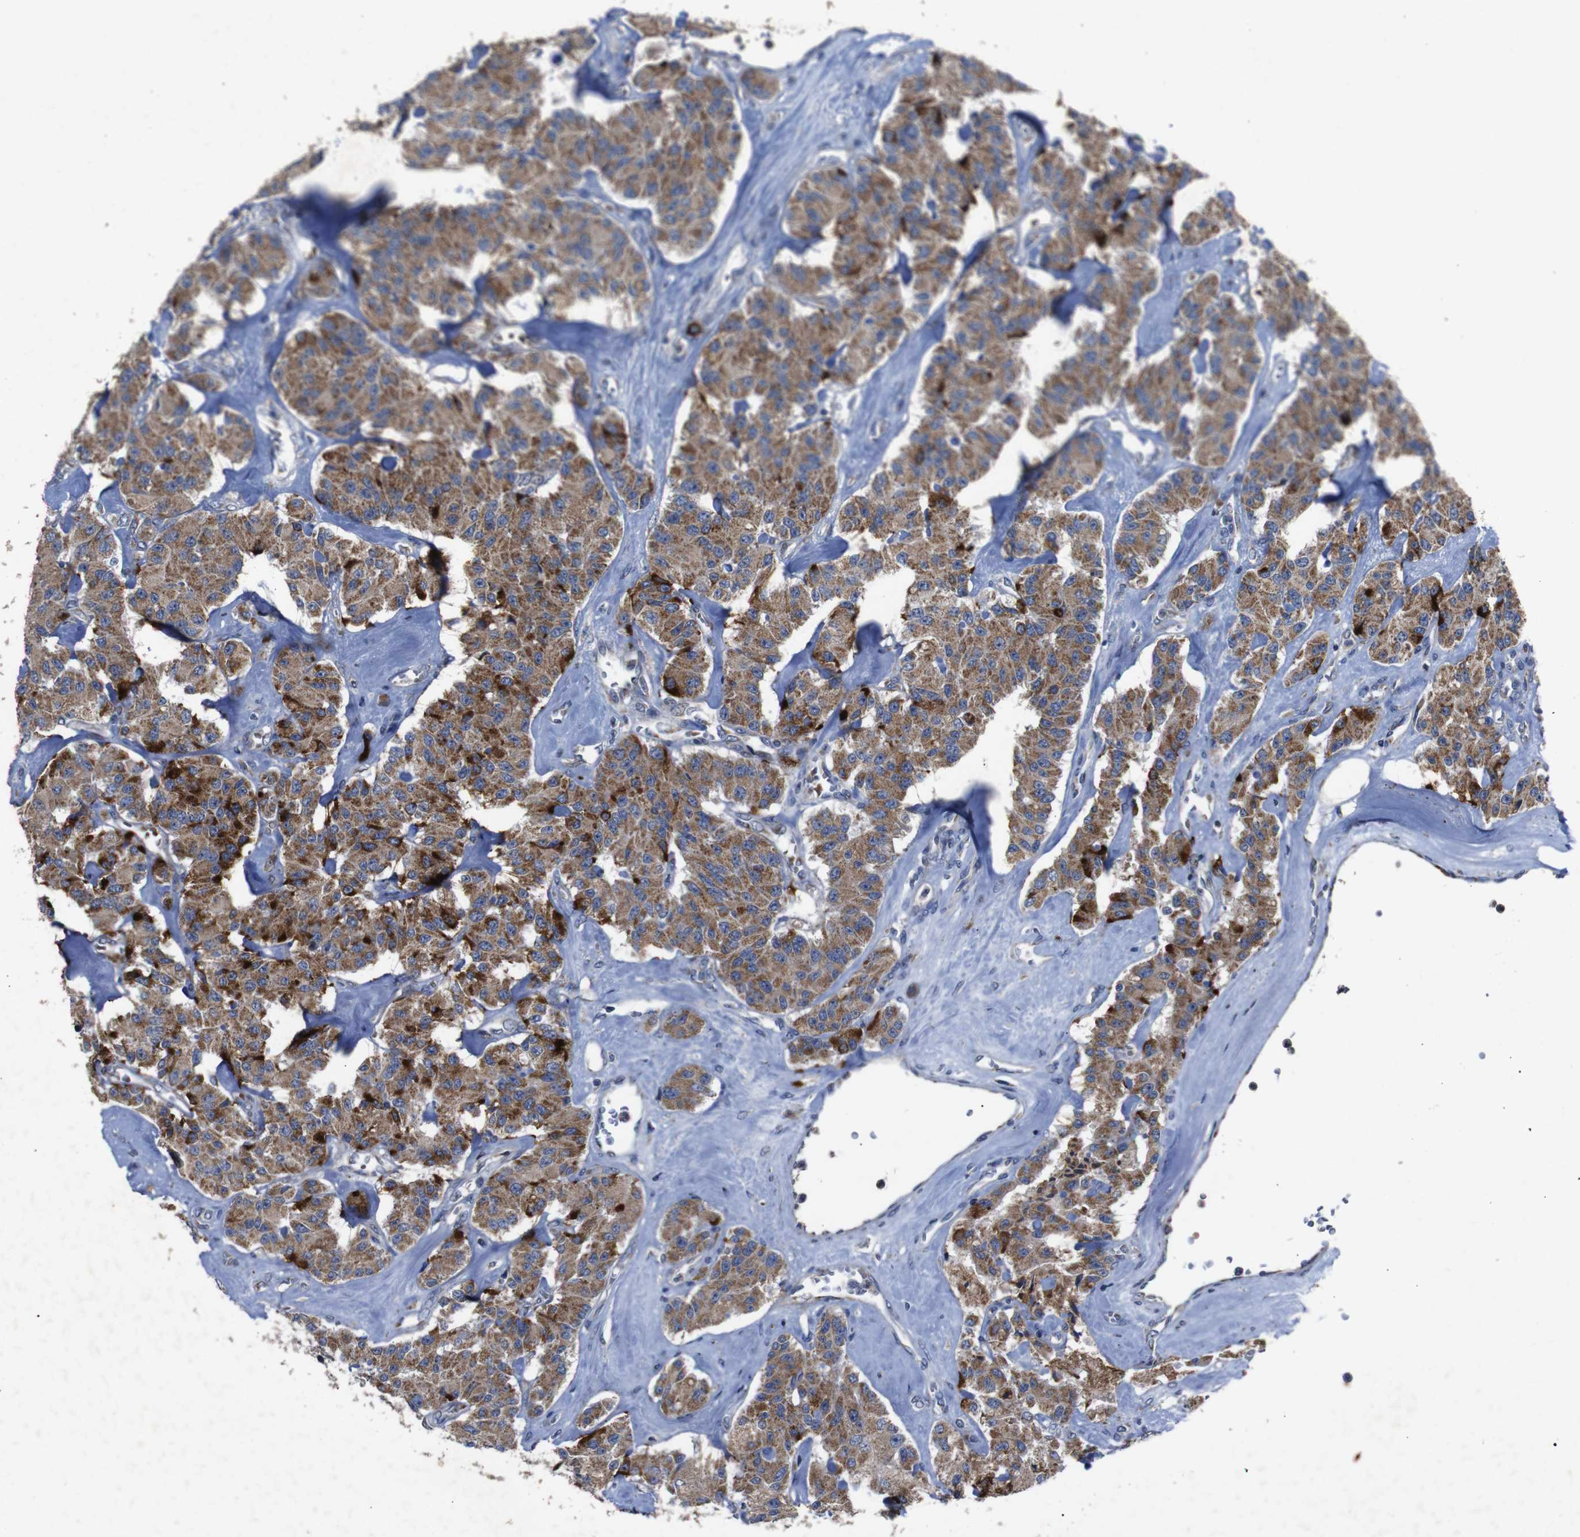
{"staining": {"intensity": "strong", "quantity": ">75%", "location": "cytoplasmic/membranous"}, "tissue": "carcinoid", "cell_type": "Tumor cells", "image_type": "cancer", "snomed": [{"axis": "morphology", "description": "Carcinoid, malignant, NOS"}, {"axis": "topography", "description": "Pancreas"}], "caption": "An image of malignant carcinoid stained for a protein demonstrates strong cytoplasmic/membranous brown staining in tumor cells. The staining was performed using DAB (3,3'-diaminobenzidine) to visualize the protein expression in brown, while the nuclei were stained in blue with hematoxylin (Magnification: 20x).", "gene": "CHST10", "patient": {"sex": "male", "age": 41}}